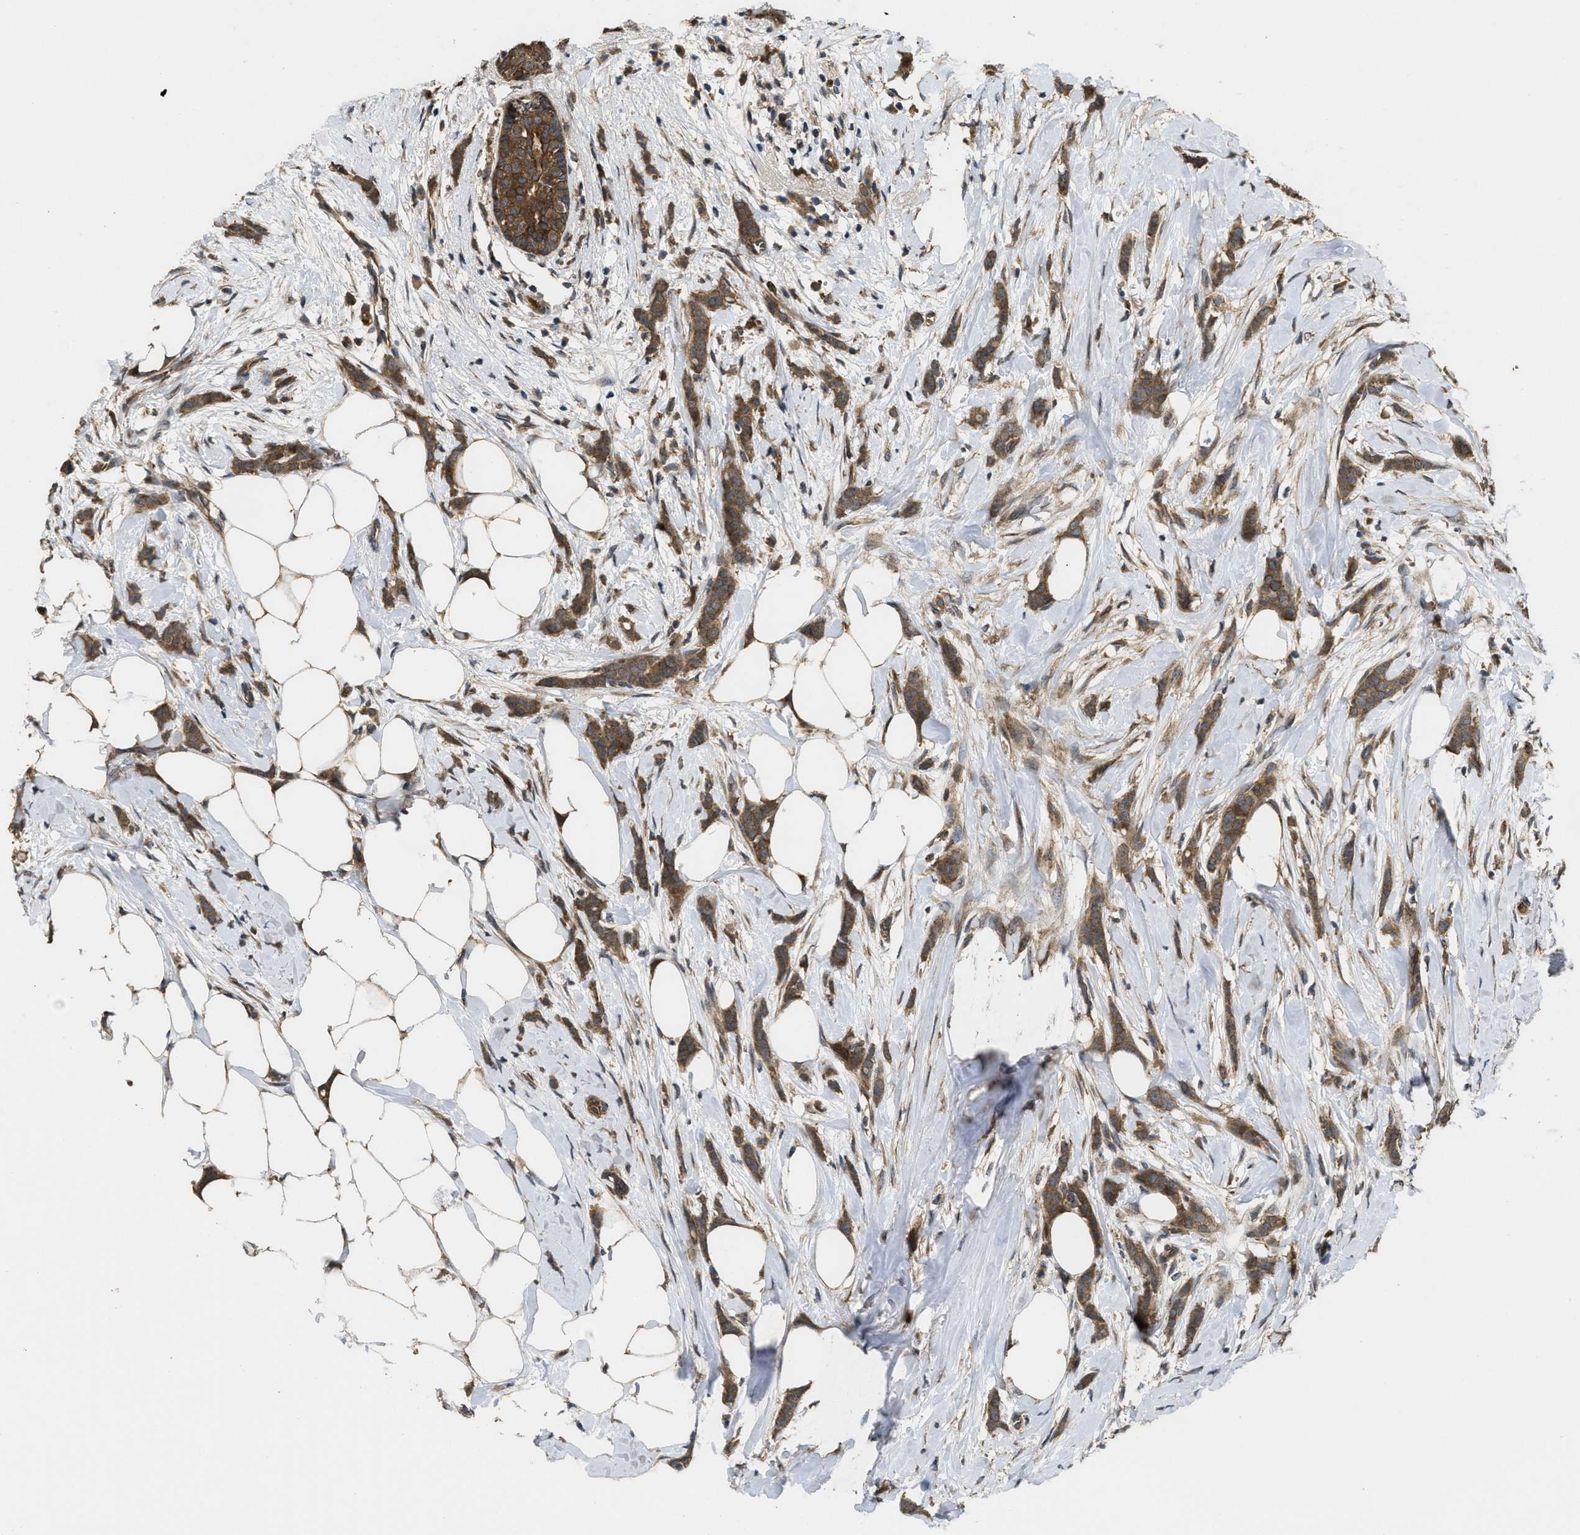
{"staining": {"intensity": "moderate", "quantity": ">75%", "location": "cytoplasmic/membranous"}, "tissue": "breast cancer", "cell_type": "Tumor cells", "image_type": "cancer", "snomed": [{"axis": "morphology", "description": "Lobular carcinoma, in situ"}, {"axis": "morphology", "description": "Lobular carcinoma"}, {"axis": "topography", "description": "Breast"}], "caption": "Human breast cancer (lobular carcinoma) stained with a brown dye exhibits moderate cytoplasmic/membranous positive positivity in approximately >75% of tumor cells.", "gene": "FZD6", "patient": {"sex": "female", "age": 41}}